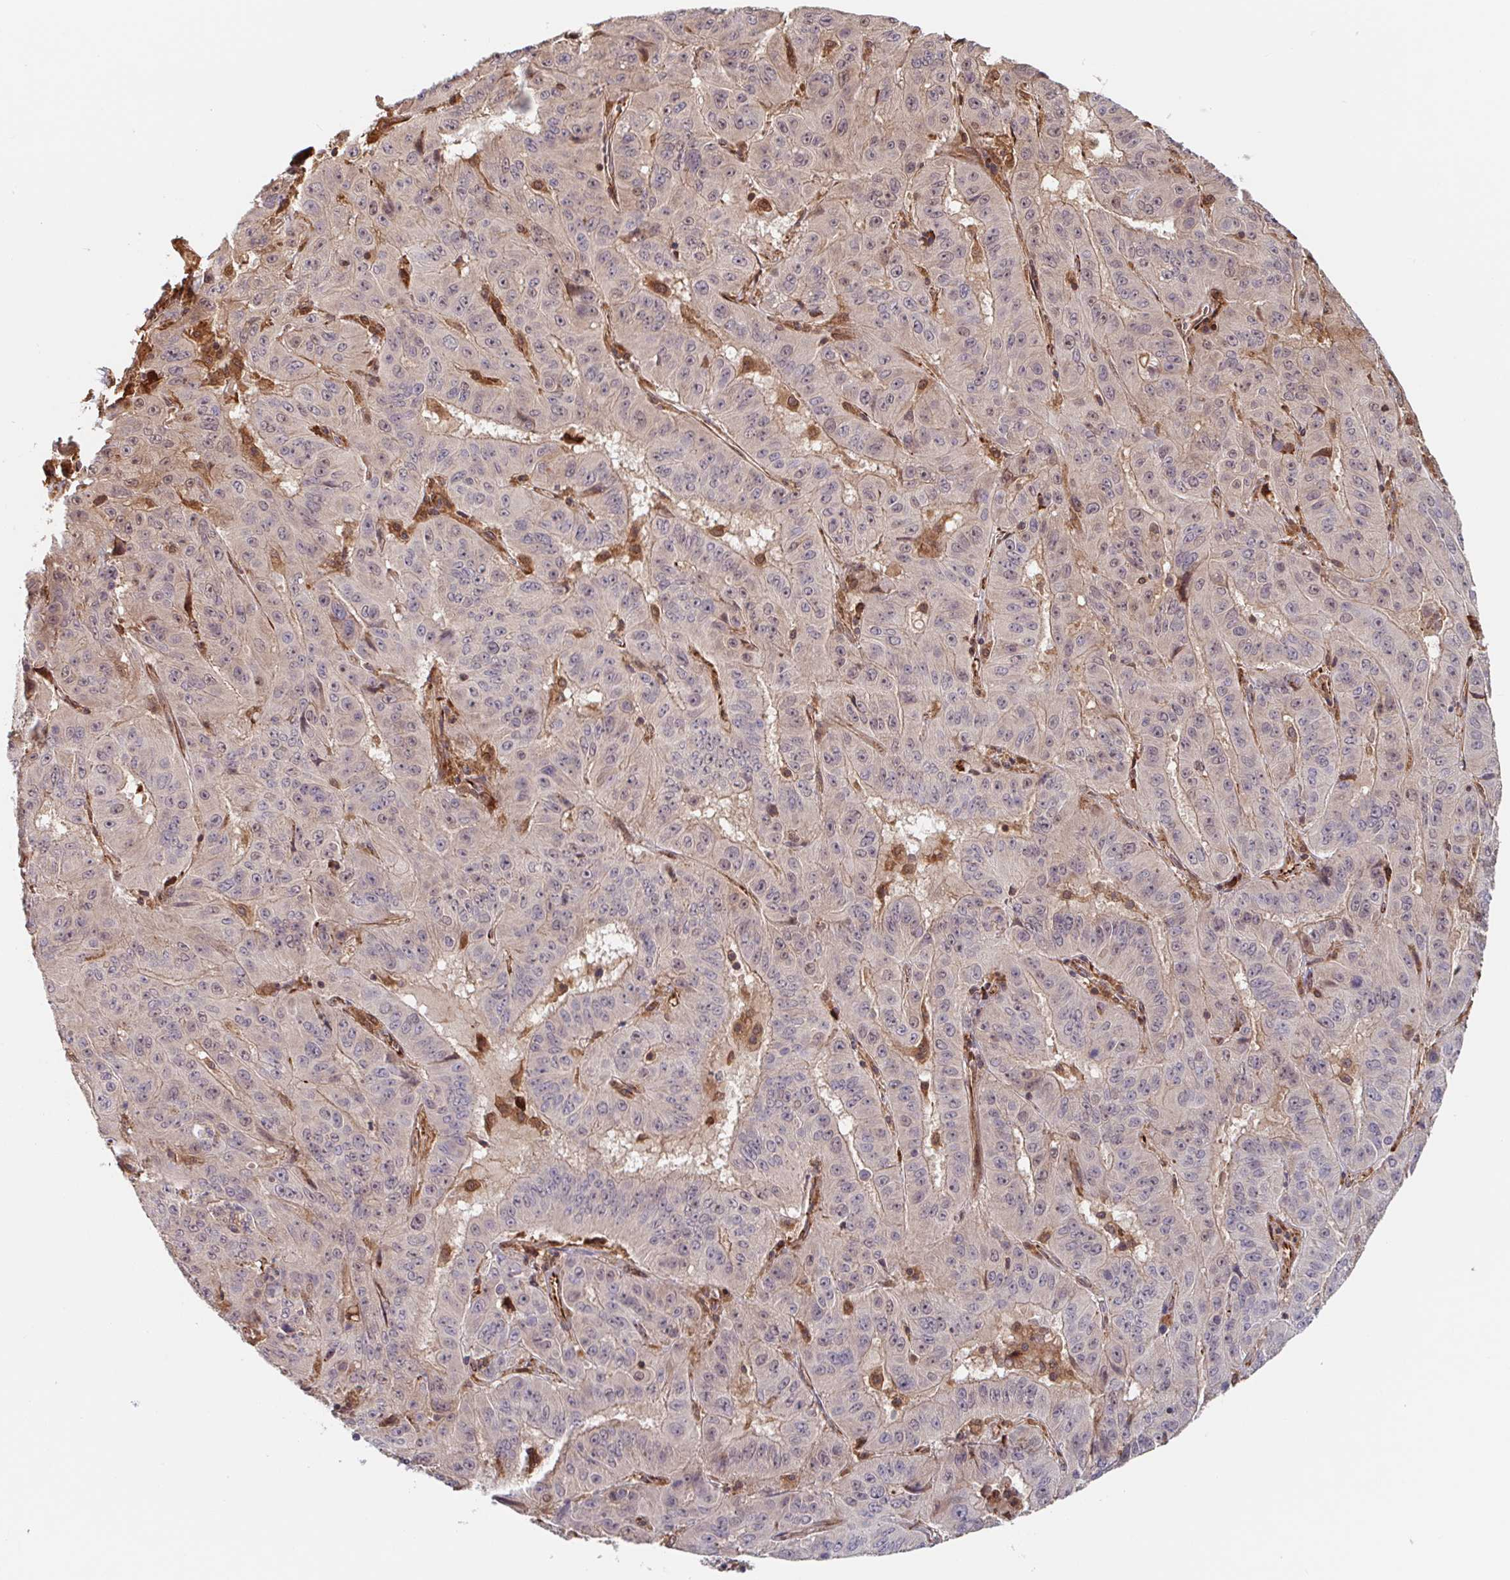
{"staining": {"intensity": "weak", "quantity": "<25%", "location": "nuclear"}, "tissue": "pancreatic cancer", "cell_type": "Tumor cells", "image_type": "cancer", "snomed": [{"axis": "morphology", "description": "Adenocarcinoma, NOS"}, {"axis": "topography", "description": "Pancreas"}], "caption": "Tumor cells are negative for brown protein staining in pancreatic cancer (adenocarcinoma). (DAB (3,3'-diaminobenzidine) immunohistochemistry (IHC) with hematoxylin counter stain).", "gene": "NUB1", "patient": {"sex": "male", "age": 63}}